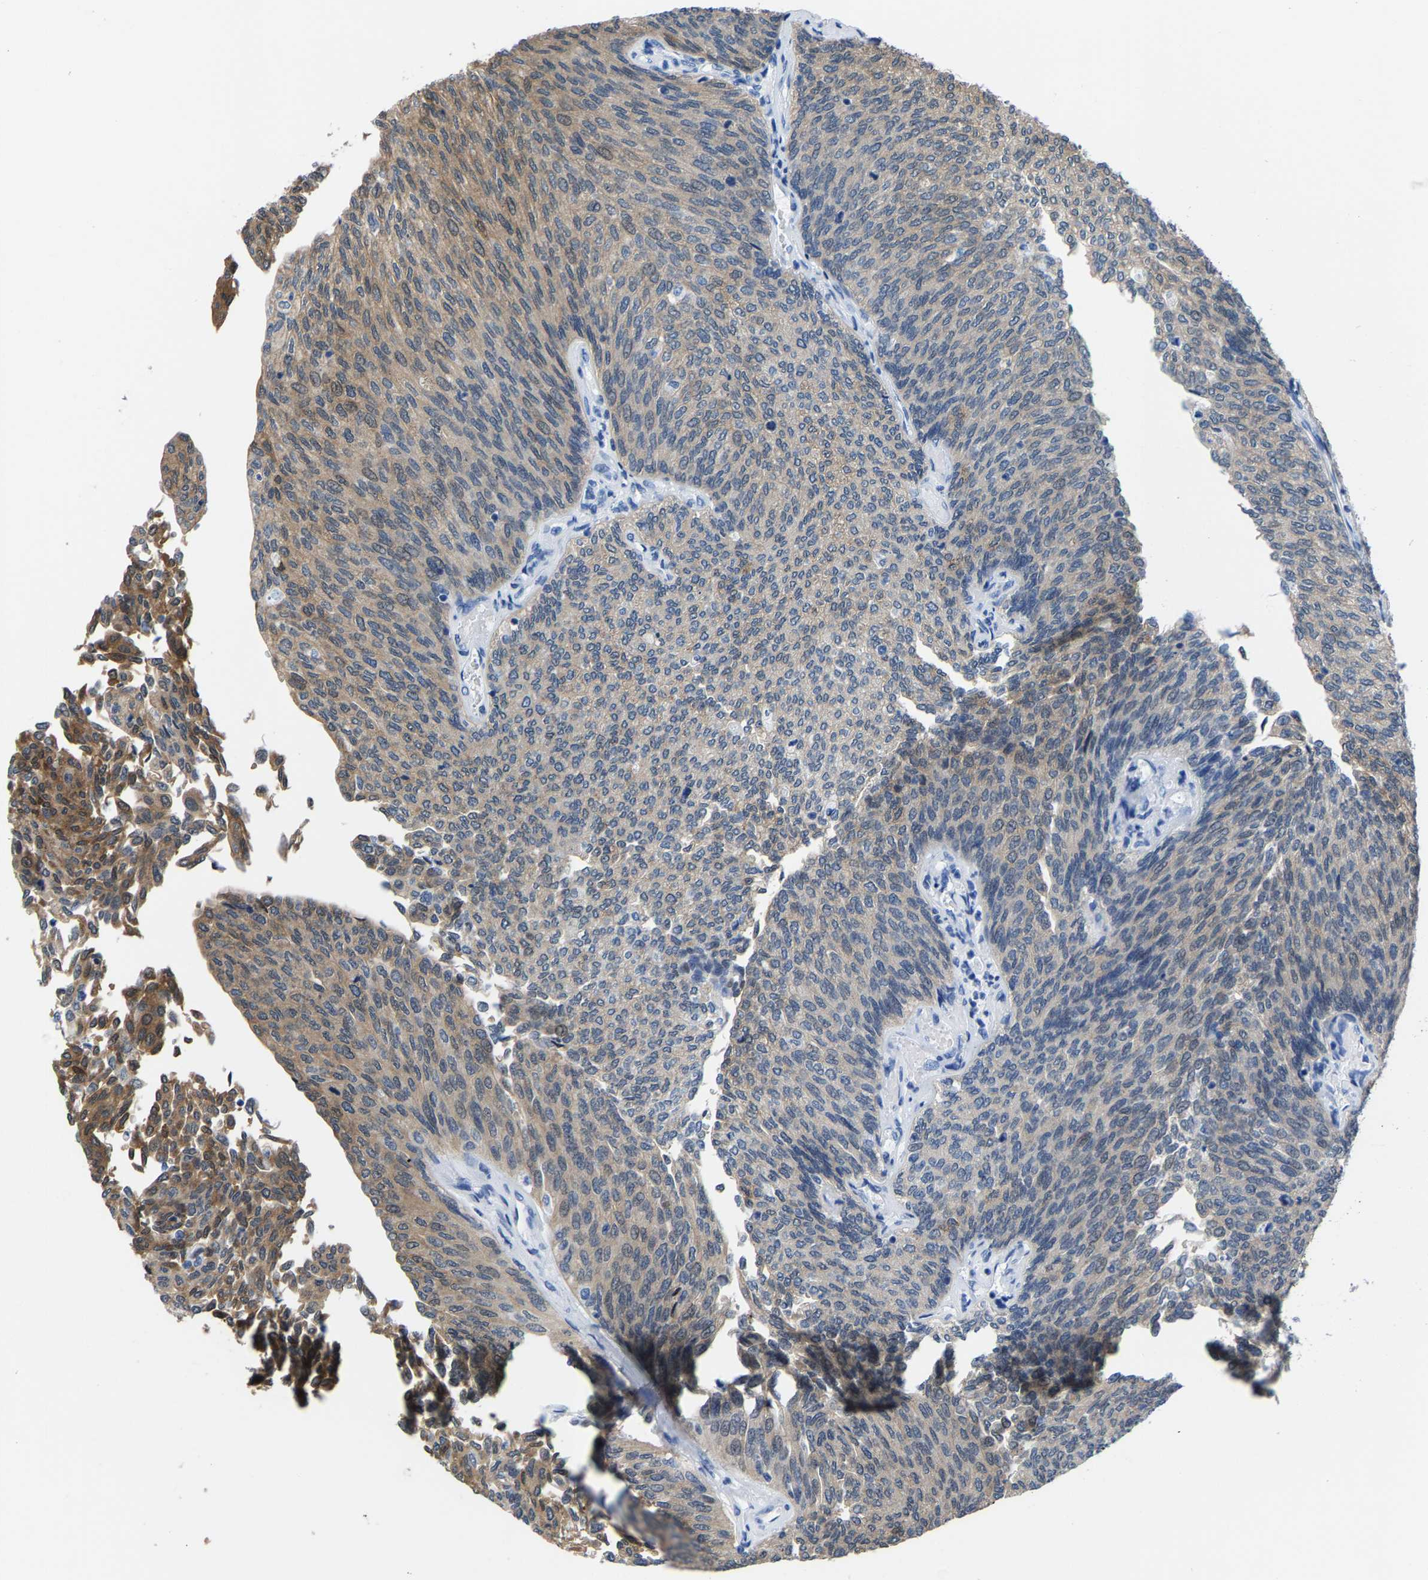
{"staining": {"intensity": "moderate", "quantity": "25%-75%", "location": "cytoplasmic/membranous"}, "tissue": "urothelial cancer", "cell_type": "Tumor cells", "image_type": "cancer", "snomed": [{"axis": "morphology", "description": "Urothelial carcinoma, Low grade"}, {"axis": "topography", "description": "Urinary bladder"}], "caption": "Urothelial cancer stained for a protein (brown) demonstrates moderate cytoplasmic/membranous positive staining in about 25%-75% of tumor cells.", "gene": "SSH3", "patient": {"sex": "female", "age": 79}}